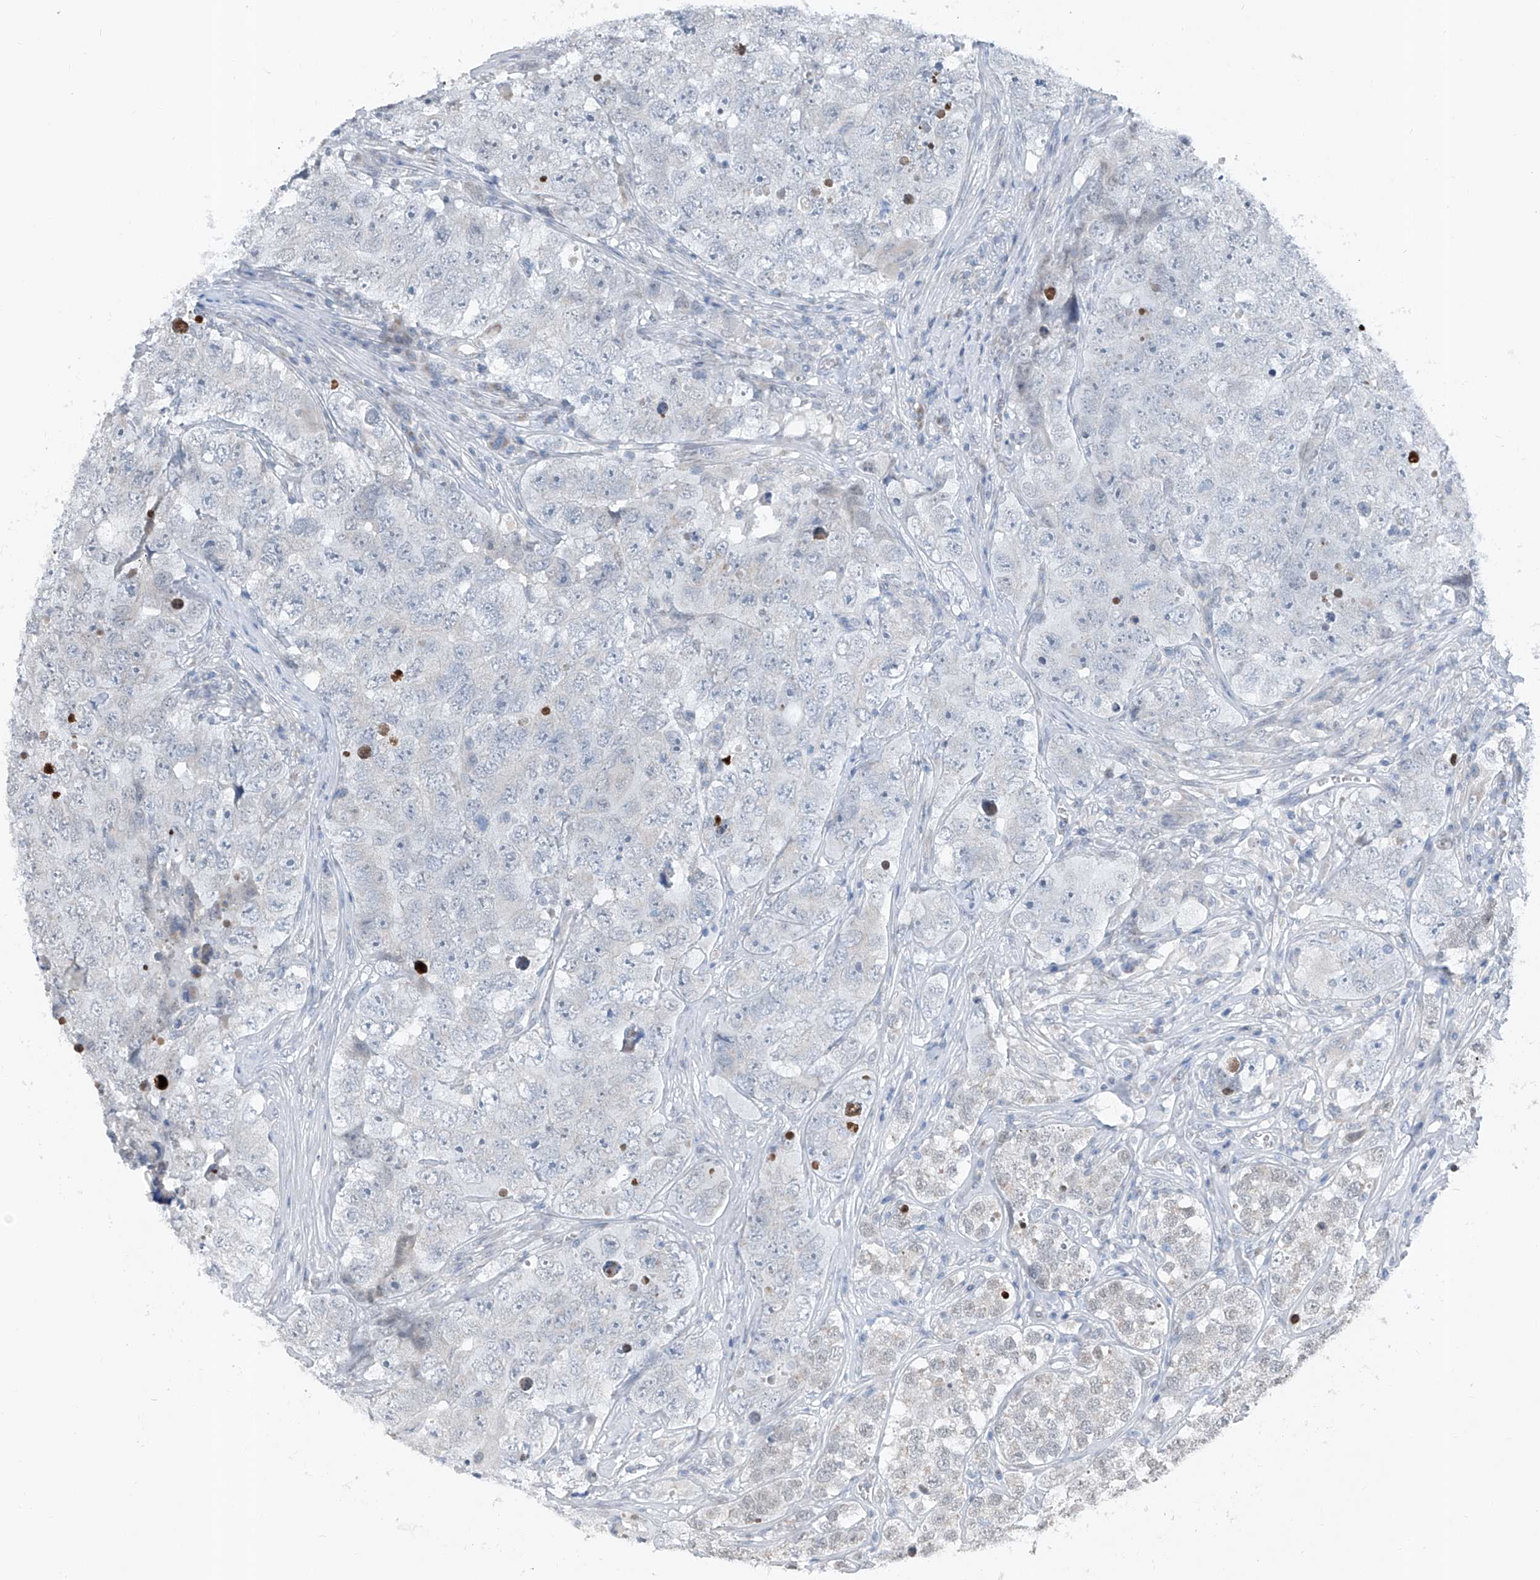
{"staining": {"intensity": "negative", "quantity": "none", "location": "none"}, "tissue": "testis cancer", "cell_type": "Tumor cells", "image_type": "cancer", "snomed": [{"axis": "morphology", "description": "Seminoma, NOS"}, {"axis": "morphology", "description": "Carcinoma, Embryonal, NOS"}, {"axis": "topography", "description": "Testis"}], "caption": "Photomicrograph shows no significant protein staining in tumor cells of testis seminoma. (DAB immunohistochemistry (IHC) visualized using brightfield microscopy, high magnification).", "gene": "DYRK1B", "patient": {"sex": "male", "age": 43}}